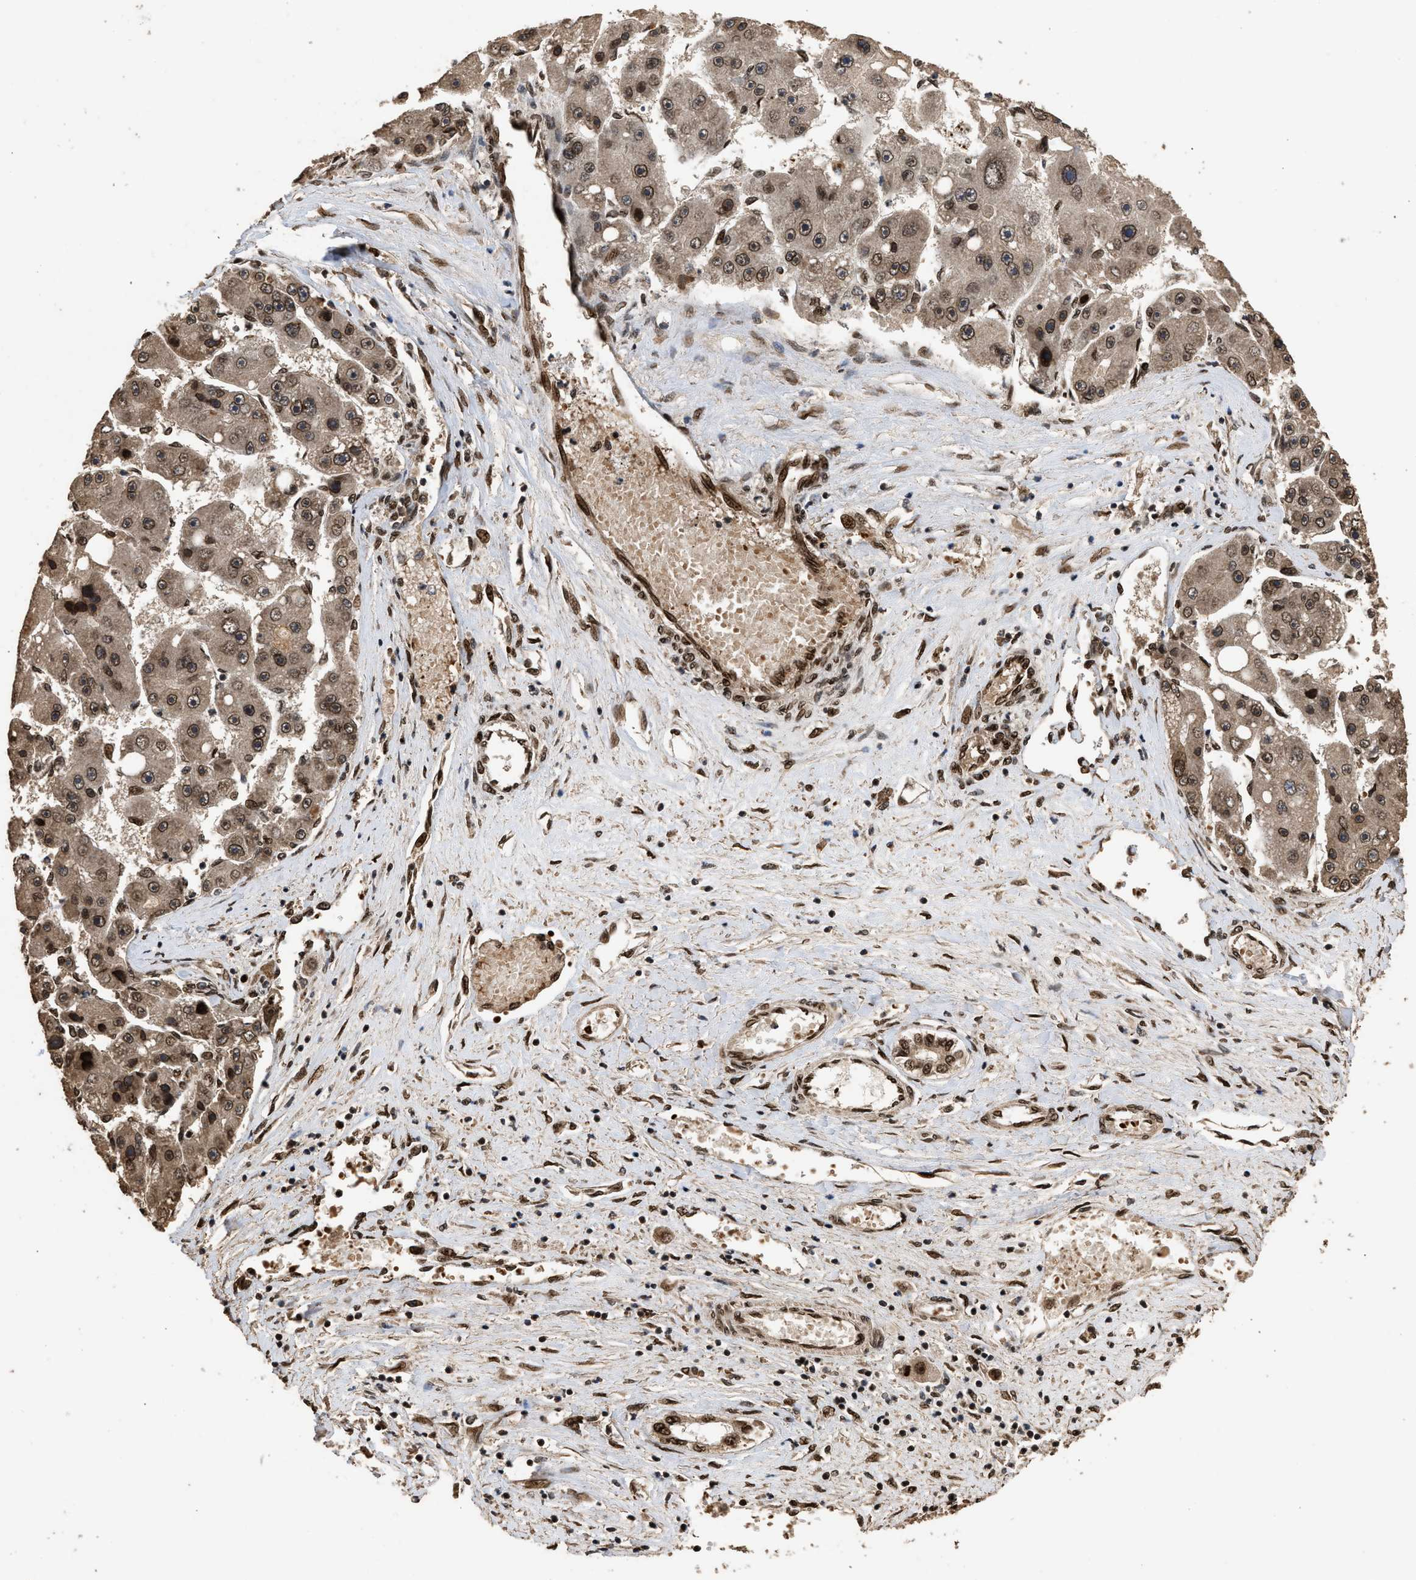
{"staining": {"intensity": "moderate", "quantity": ">75%", "location": "cytoplasmic/membranous,nuclear"}, "tissue": "liver cancer", "cell_type": "Tumor cells", "image_type": "cancer", "snomed": [{"axis": "morphology", "description": "Carcinoma, Hepatocellular, NOS"}, {"axis": "topography", "description": "Liver"}], "caption": "Brown immunohistochemical staining in liver hepatocellular carcinoma exhibits moderate cytoplasmic/membranous and nuclear expression in approximately >75% of tumor cells. (brown staining indicates protein expression, while blue staining denotes nuclei).", "gene": "PPP4R3B", "patient": {"sex": "female", "age": 61}}